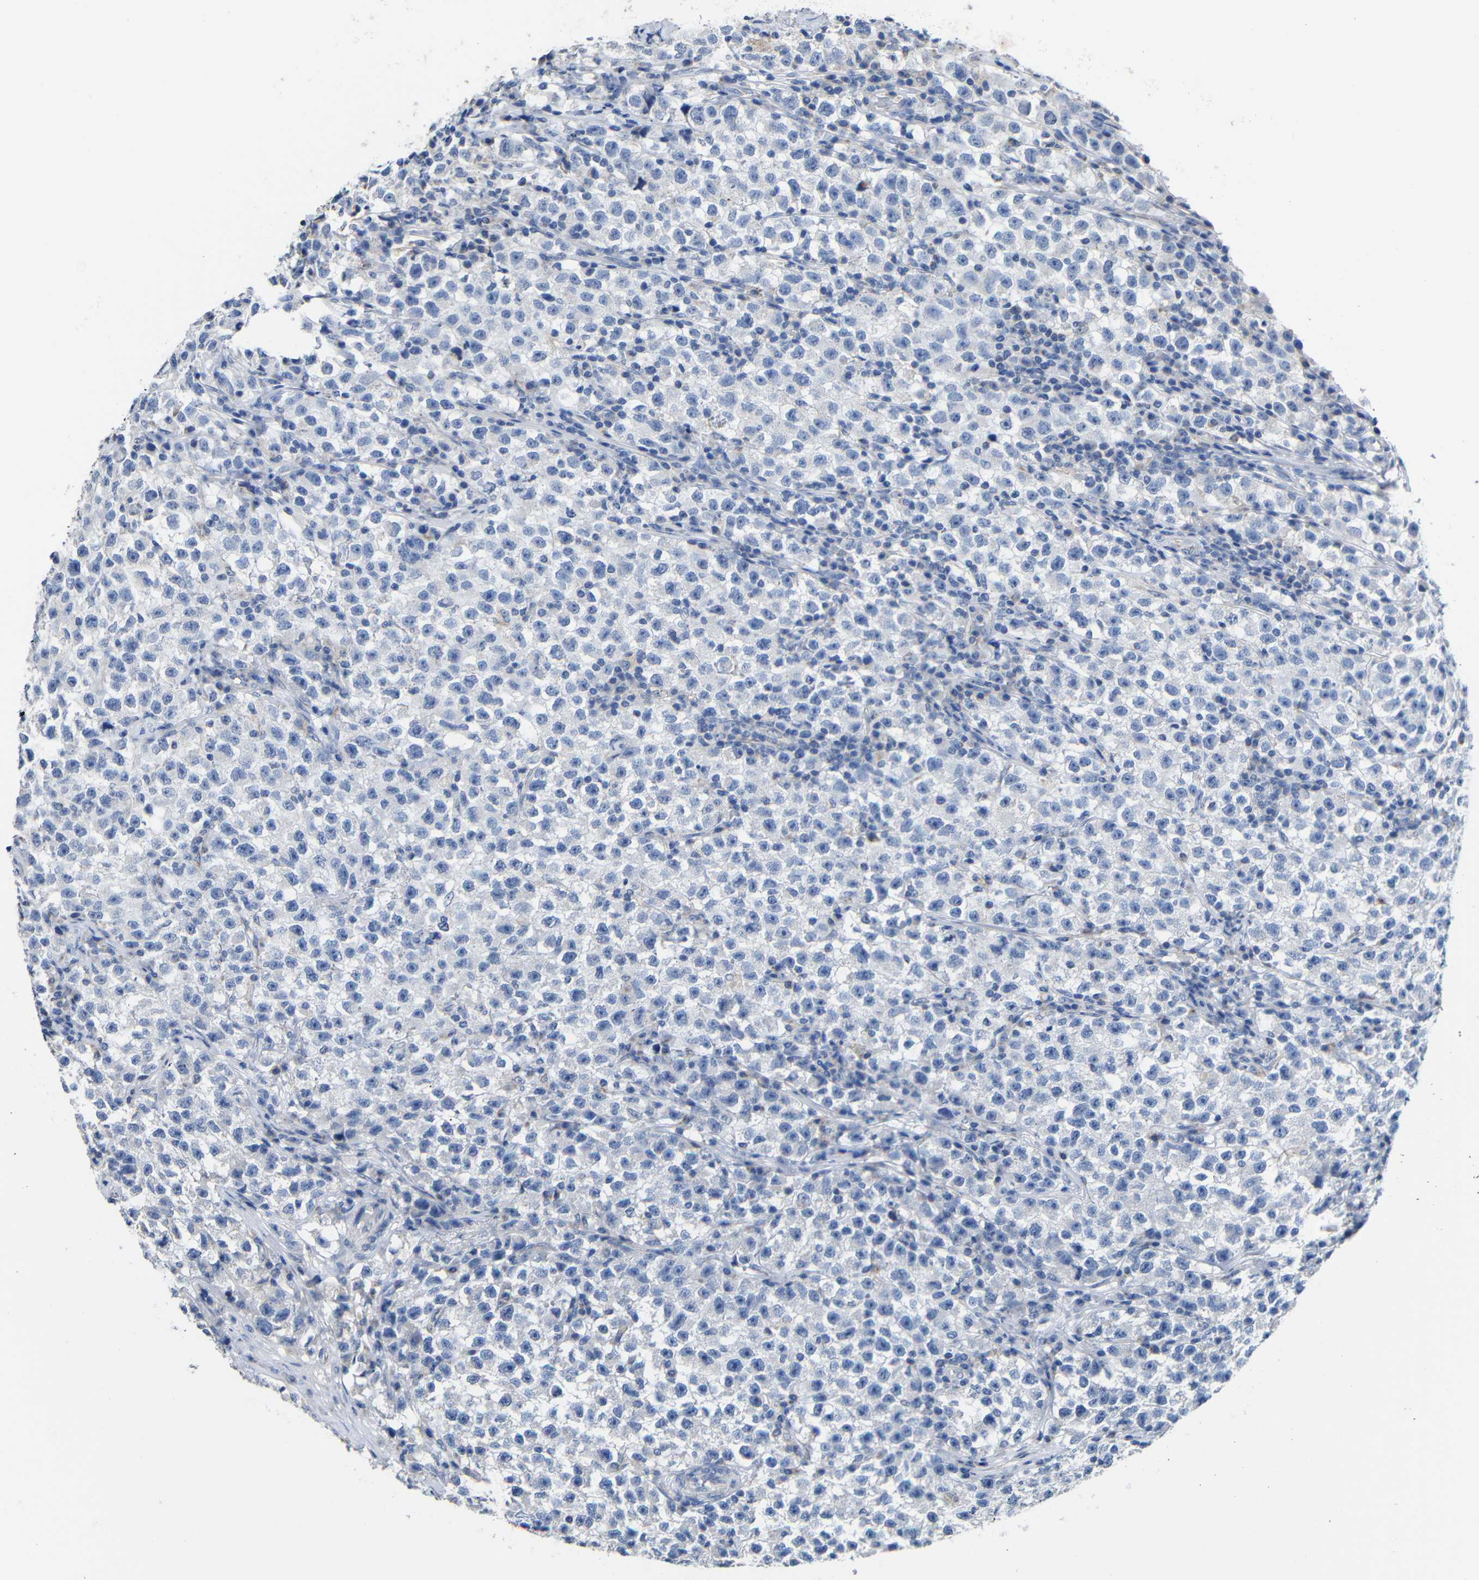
{"staining": {"intensity": "negative", "quantity": "none", "location": "none"}, "tissue": "testis cancer", "cell_type": "Tumor cells", "image_type": "cancer", "snomed": [{"axis": "morphology", "description": "Seminoma, NOS"}, {"axis": "topography", "description": "Testis"}], "caption": "Immunohistochemical staining of human seminoma (testis) exhibits no significant expression in tumor cells. (Stains: DAB (3,3'-diaminobenzidine) immunohistochemistry with hematoxylin counter stain, Microscopy: brightfield microscopy at high magnification).", "gene": "MAOA", "patient": {"sex": "male", "age": 22}}